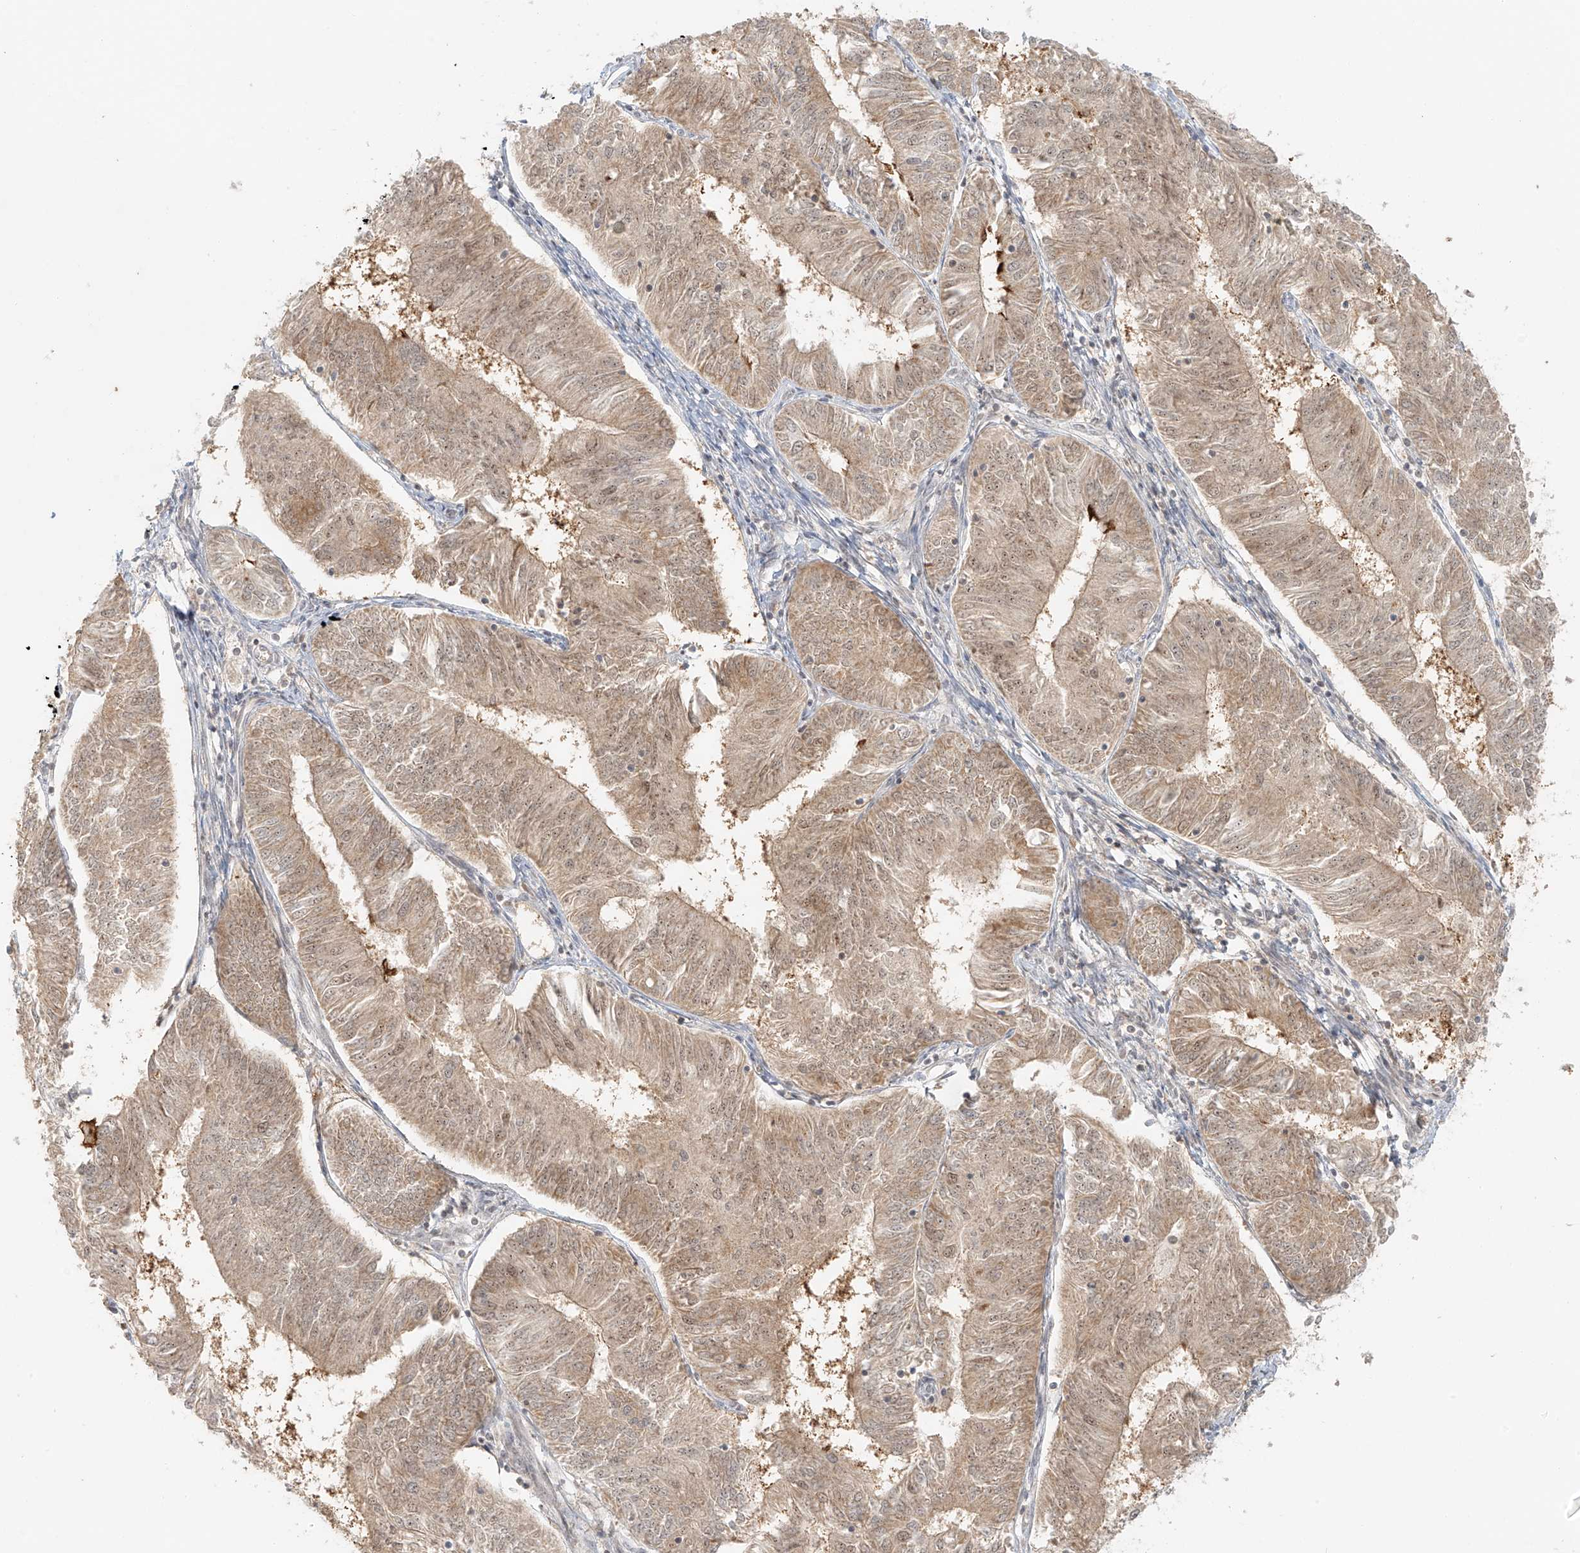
{"staining": {"intensity": "moderate", "quantity": ">75%", "location": "cytoplasmic/membranous,nuclear"}, "tissue": "endometrial cancer", "cell_type": "Tumor cells", "image_type": "cancer", "snomed": [{"axis": "morphology", "description": "Adenocarcinoma, NOS"}, {"axis": "topography", "description": "Endometrium"}], "caption": "Immunohistochemical staining of adenocarcinoma (endometrial) demonstrates moderate cytoplasmic/membranous and nuclear protein expression in about >75% of tumor cells.", "gene": "MIPEP", "patient": {"sex": "female", "age": 58}}